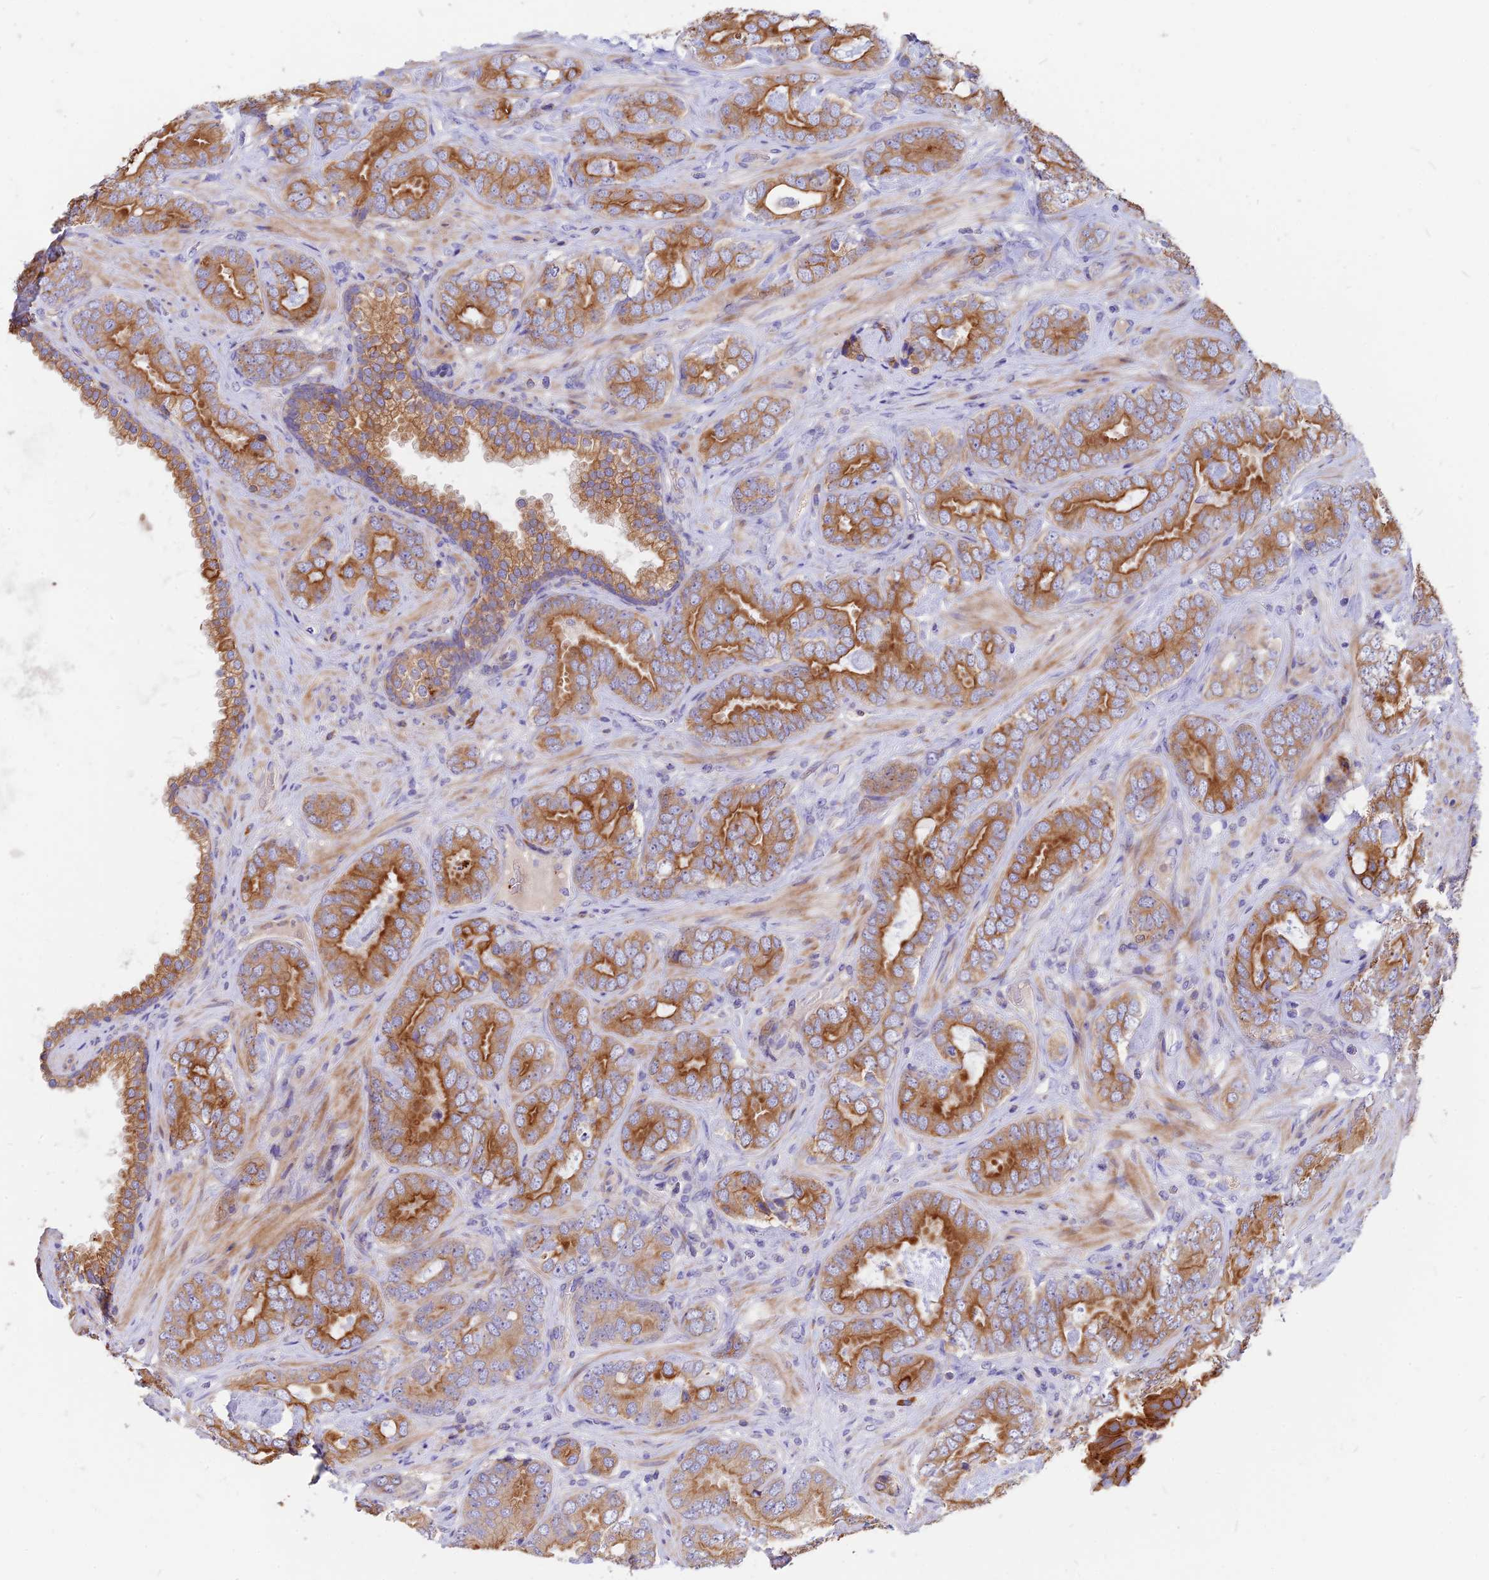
{"staining": {"intensity": "moderate", "quantity": ">75%", "location": "cytoplasmic/membranous"}, "tissue": "prostate cancer", "cell_type": "Tumor cells", "image_type": "cancer", "snomed": [{"axis": "morphology", "description": "Adenocarcinoma, High grade"}, {"axis": "topography", "description": "Prostate"}], "caption": "A brown stain shows moderate cytoplasmic/membranous expression of a protein in prostate cancer tumor cells. The protein of interest is shown in brown color, while the nuclei are stained blue.", "gene": "DENND2D", "patient": {"sex": "male", "age": 71}}